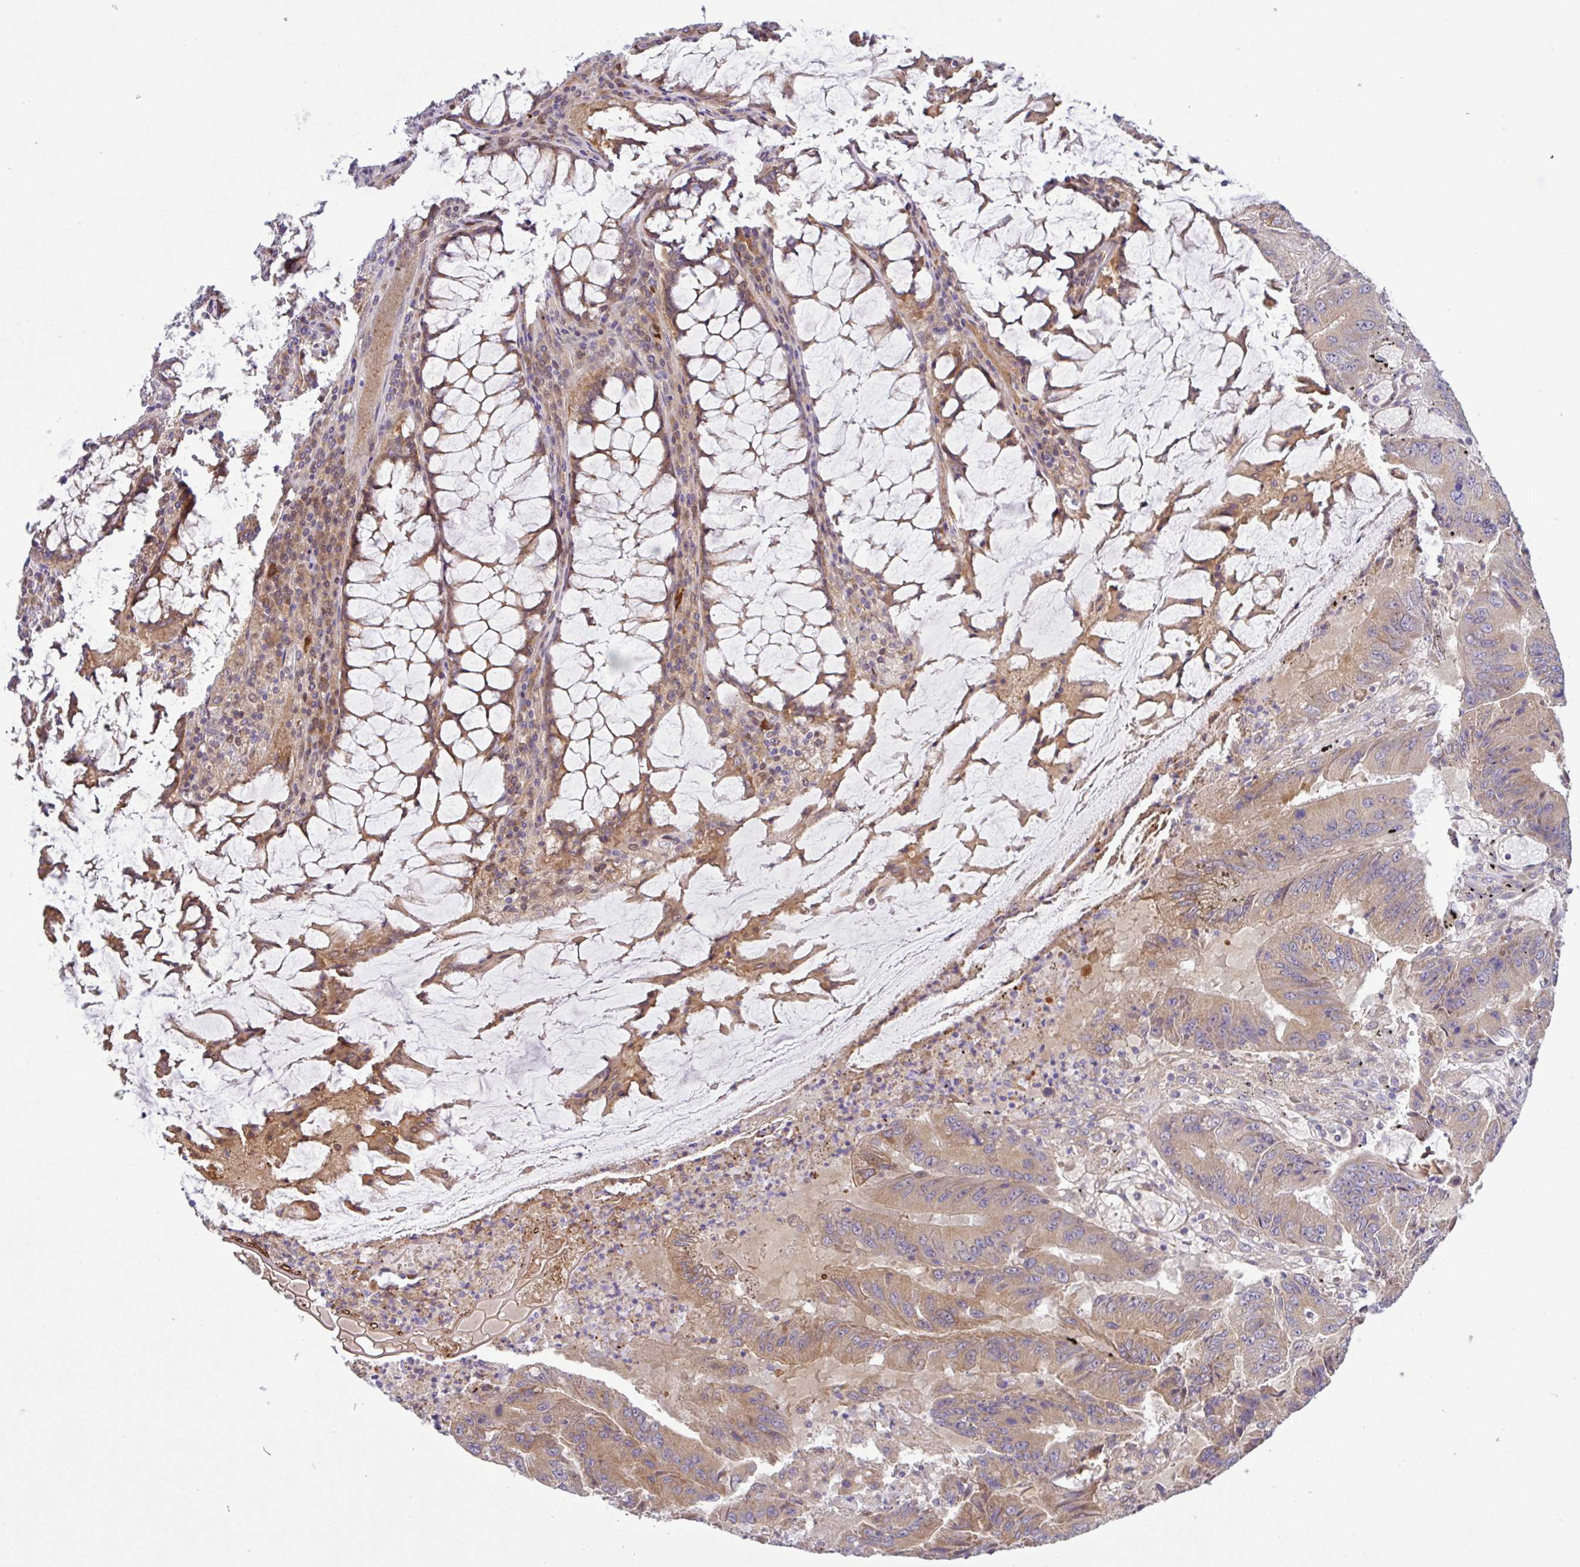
{"staining": {"intensity": "moderate", "quantity": ">75%", "location": "cytoplasmic/membranous"}, "tissue": "colorectal cancer", "cell_type": "Tumor cells", "image_type": "cancer", "snomed": [{"axis": "morphology", "description": "Adenocarcinoma, NOS"}, {"axis": "topography", "description": "Colon"}], "caption": "Immunohistochemistry (IHC) of colorectal adenocarcinoma reveals medium levels of moderate cytoplasmic/membranous positivity in about >75% of tumor cells.", "gene": "UBE4A", "patient": {"sex": "male", "age": 53}}